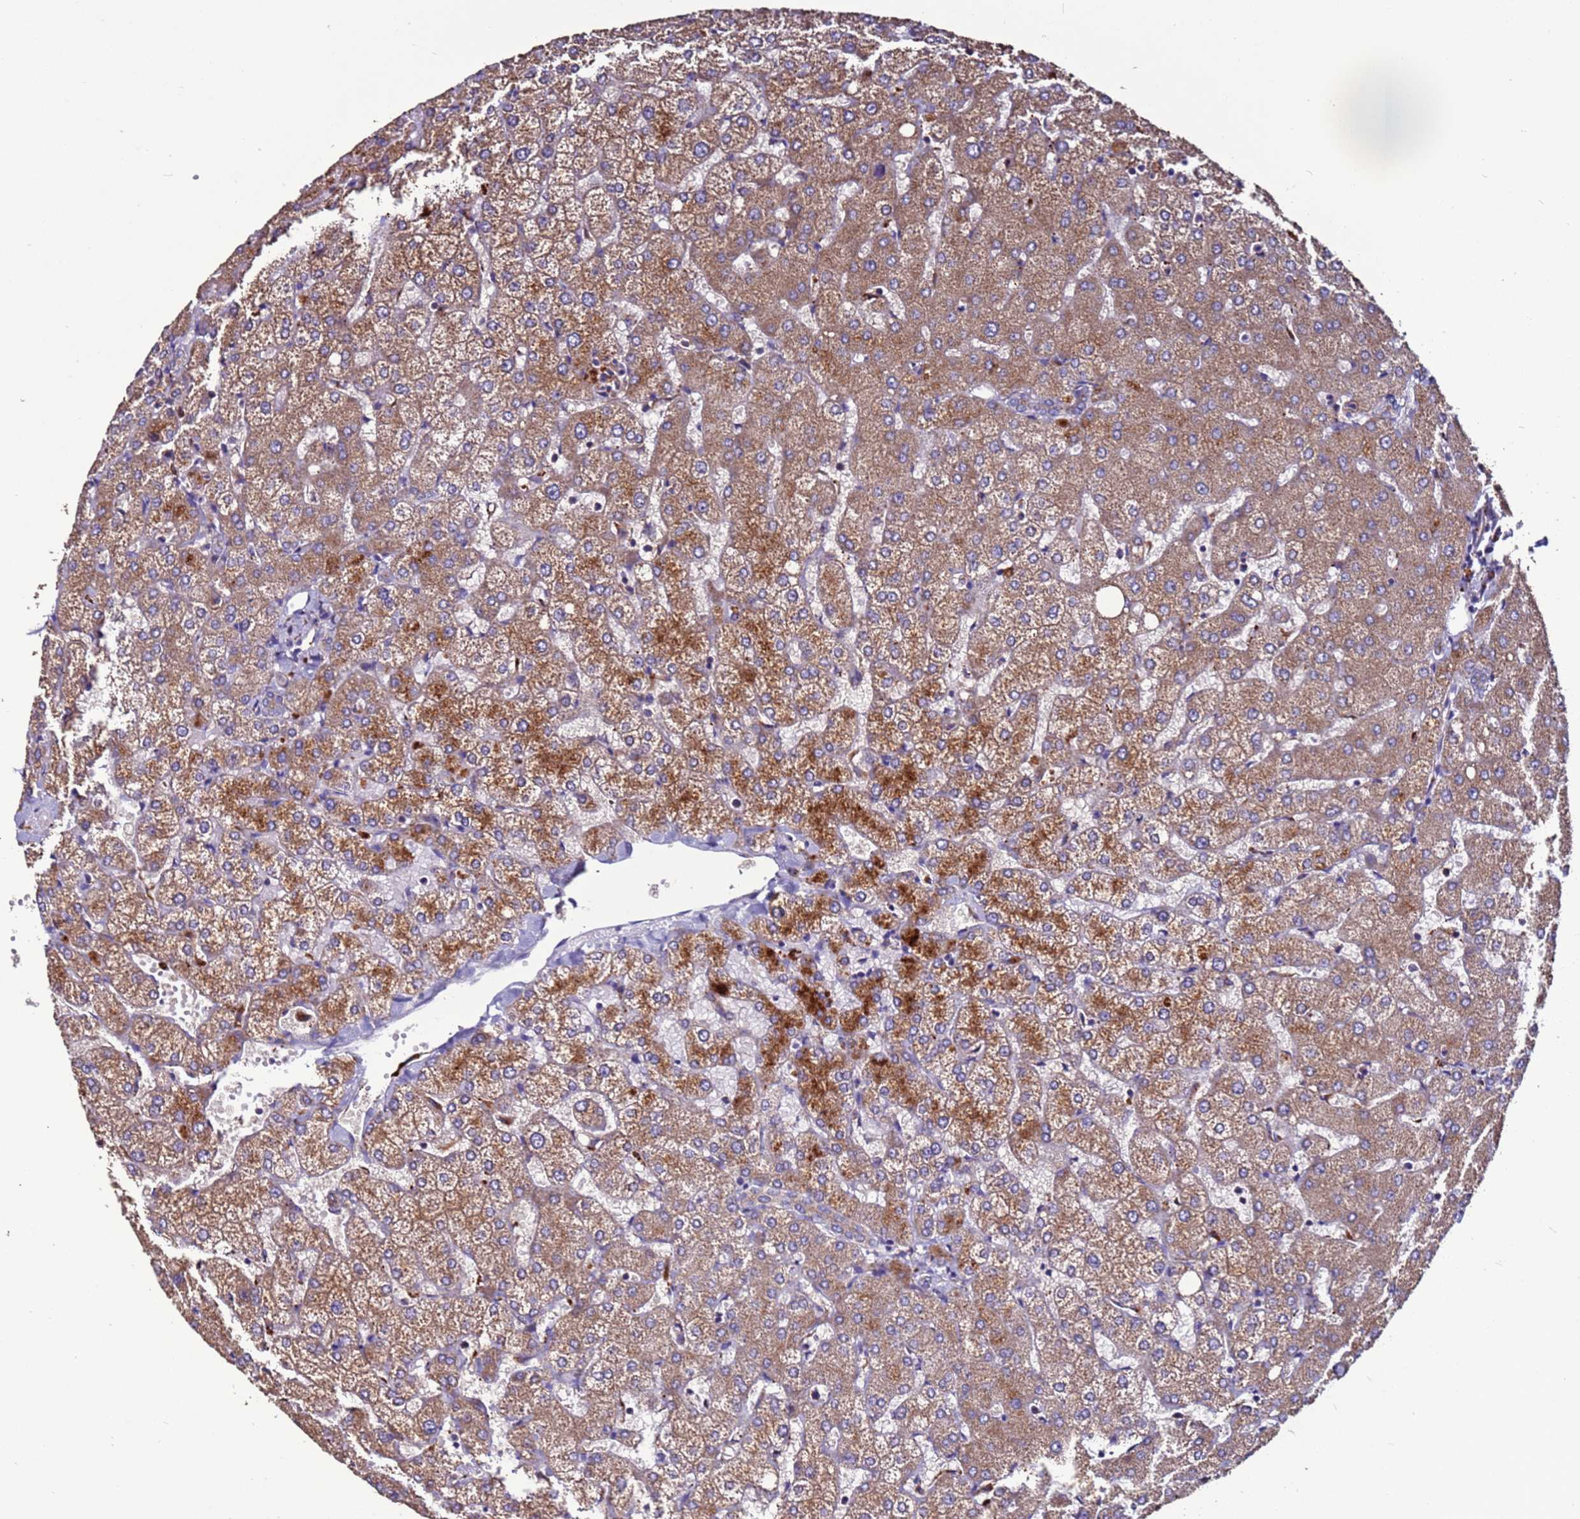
{"staining": {"intensity": "weak", "quantity": ">75%", "location": "cytoplasmic/membranous"}, "tissue": "liver", "cell_type": "Cholangiocytes", "image_type": "normal", "snomed": [{"axis": "morphology", "description": "Normal tissue, NOS"}, {"axis": "topography", "description": "Liver"}], "caption": "IHC micrograph of normal liver stained for a protein (brown), which displays low levels of weak cytoplasmic/membranous positivity in approximately >75% of cholangiocytes.", "gene": "CEP55", "patient": {"sex": "female", "age": 54}}